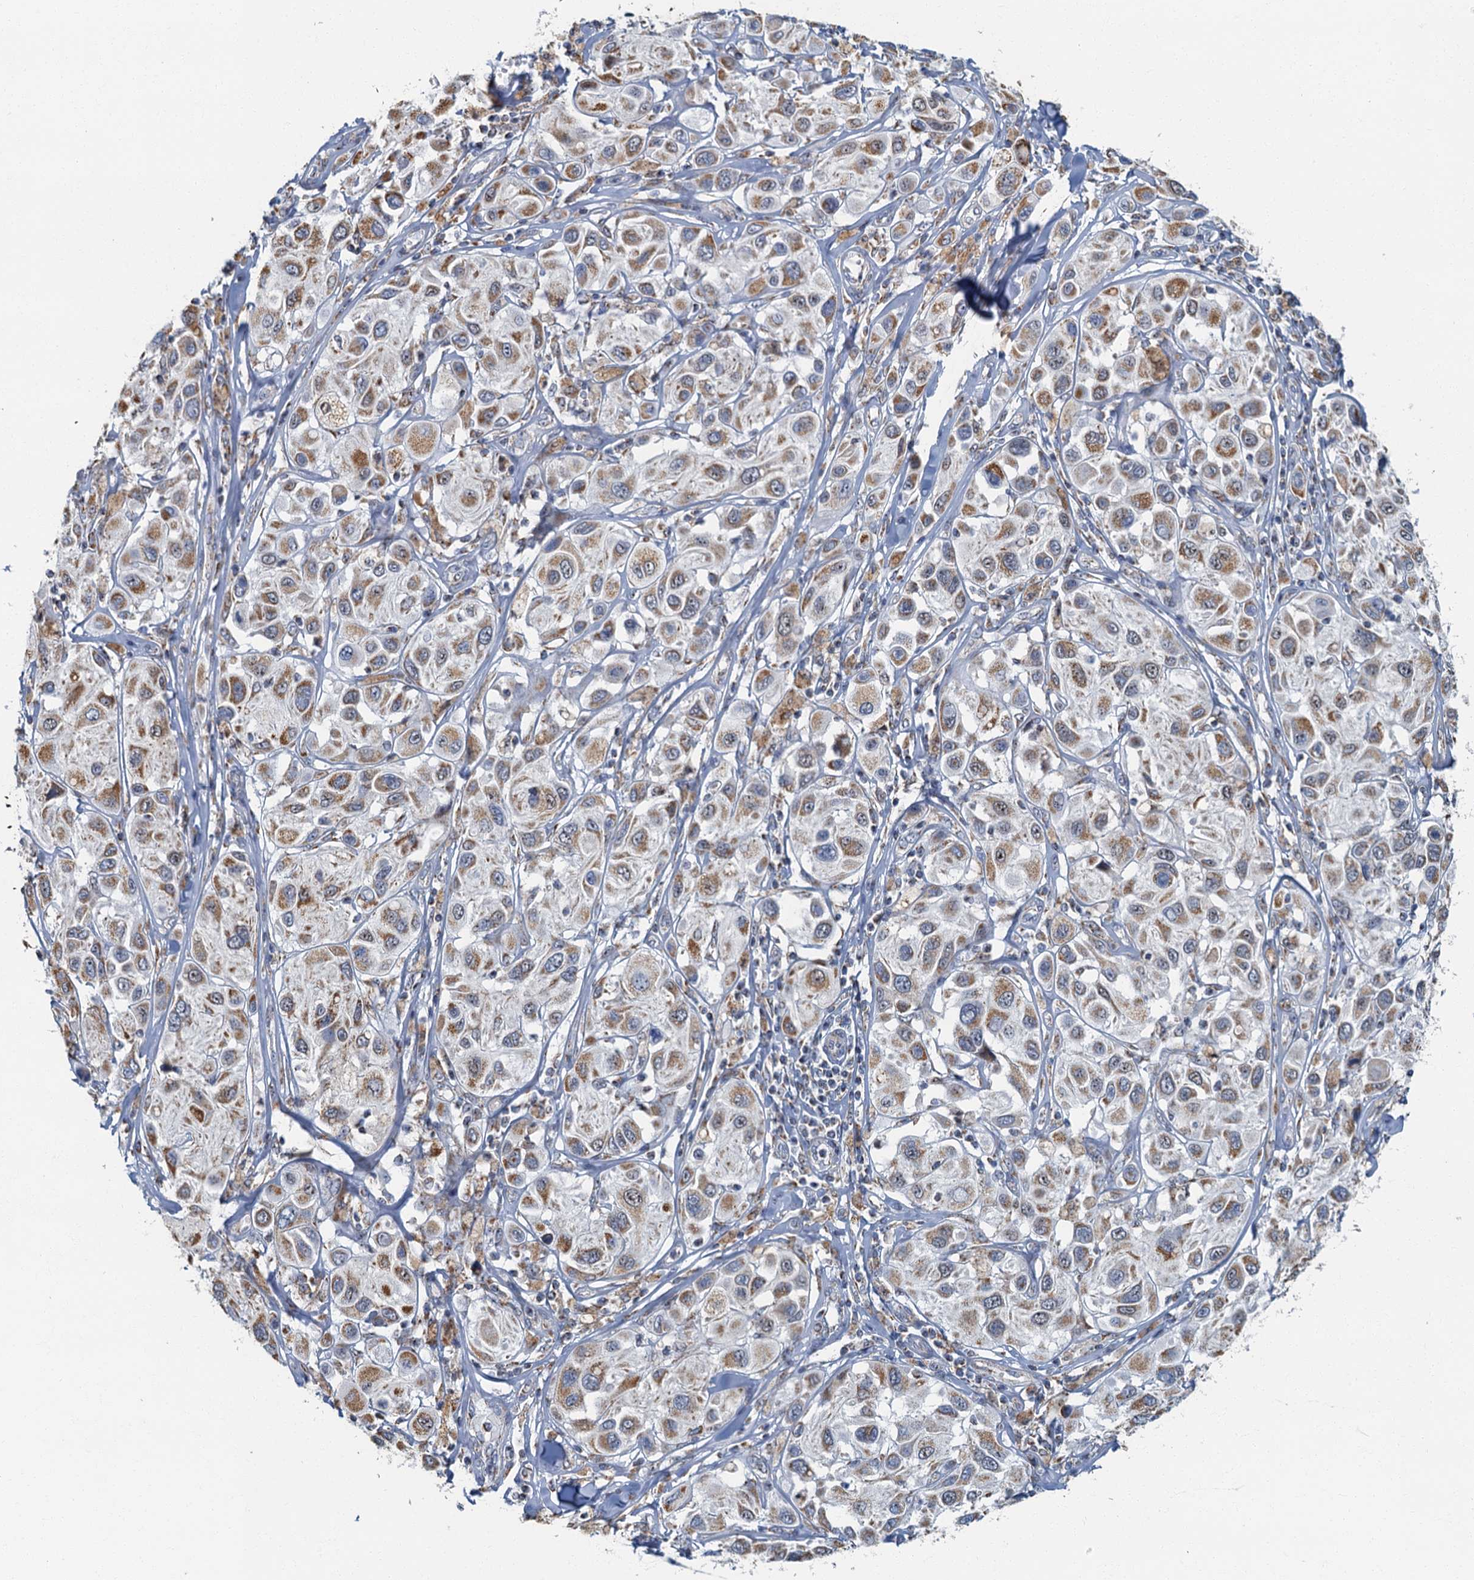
{"staining": {"intensity": "moderate", "quantity": ">75%", "location": "cytoplasmic/membranous"}, "tissue": "melanoma", "cell_type": "Tumor cells", "image_type": "cancer", "snomed": [{"axis": "morphology", "description": "Malignant melanoma, Metastatic site"}, {"axis": "topography", "description": "Skin"}], "caption": "High-power microscopy captured an immunohistochemistry (IHC) image of melanoma, revealing moderate cytoplasmic/membranous positivity in approximately >75% of tumor cells.", "gene": "RAD9B", "patient": {"sex": "male", "age": 41}}